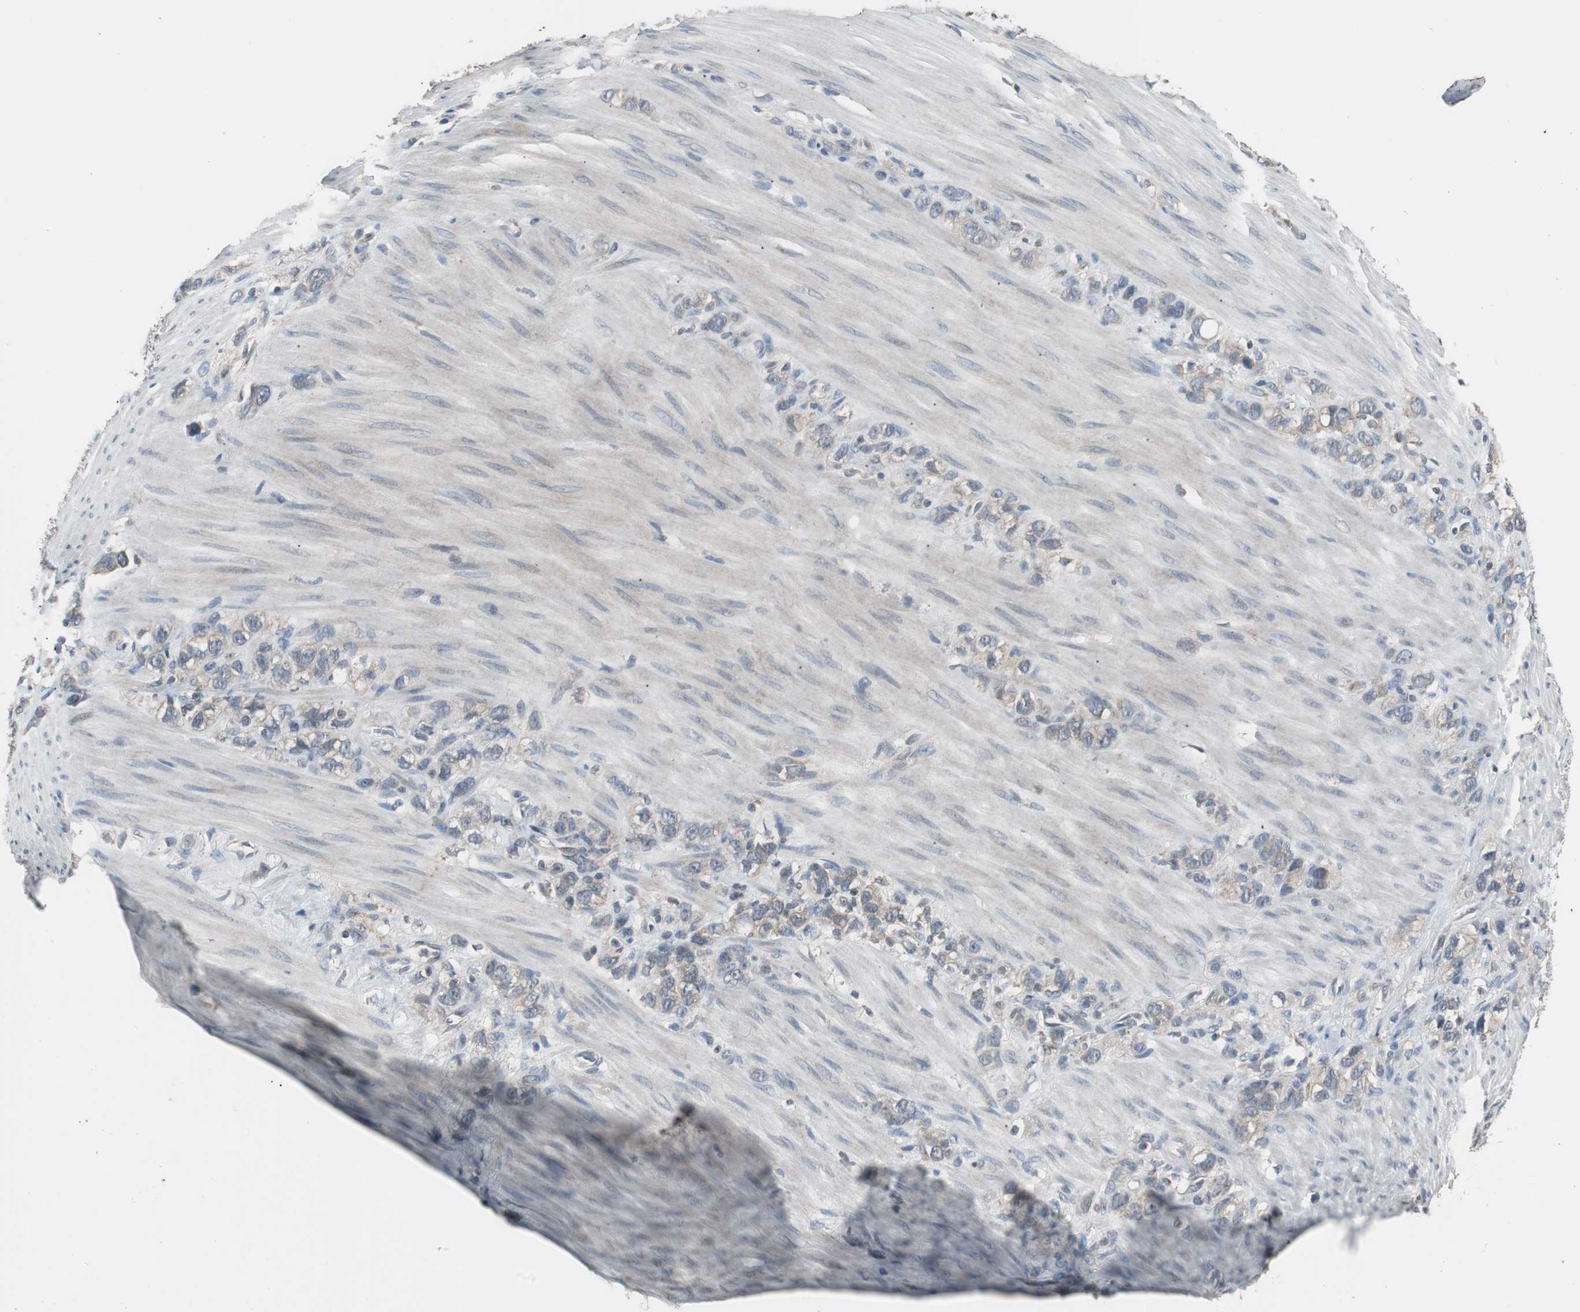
{"staining": {"intensity": "weak", "quantity": ">75%", "location": "cytoplasmic/membranous"}, "tissue": "stomach cancer", "cell_type": "Tumor cells", "image_type": "cancer", "snomed": [{"axis": "morphology", "description": "Normal tissue, NOS"}, {"axis": "morphology", "description": "Adenocarcinoma, NOS"}, {"axis": "morphology", "description": "Adenocarcinoma, High grade"}, {"axis": "topography", "description": "Stomach, upper"}, {"axis": "topography", "description": "Stomach"}], "caption": "About >75% of tumor cells in stomach adenocarcinoma show weak cytoplasmic/membranous protein expression as visualized by brown immunohistochemical staining.", "gene": "ZMPSTE24", "patient": {"sex": "female", "age": 65}}